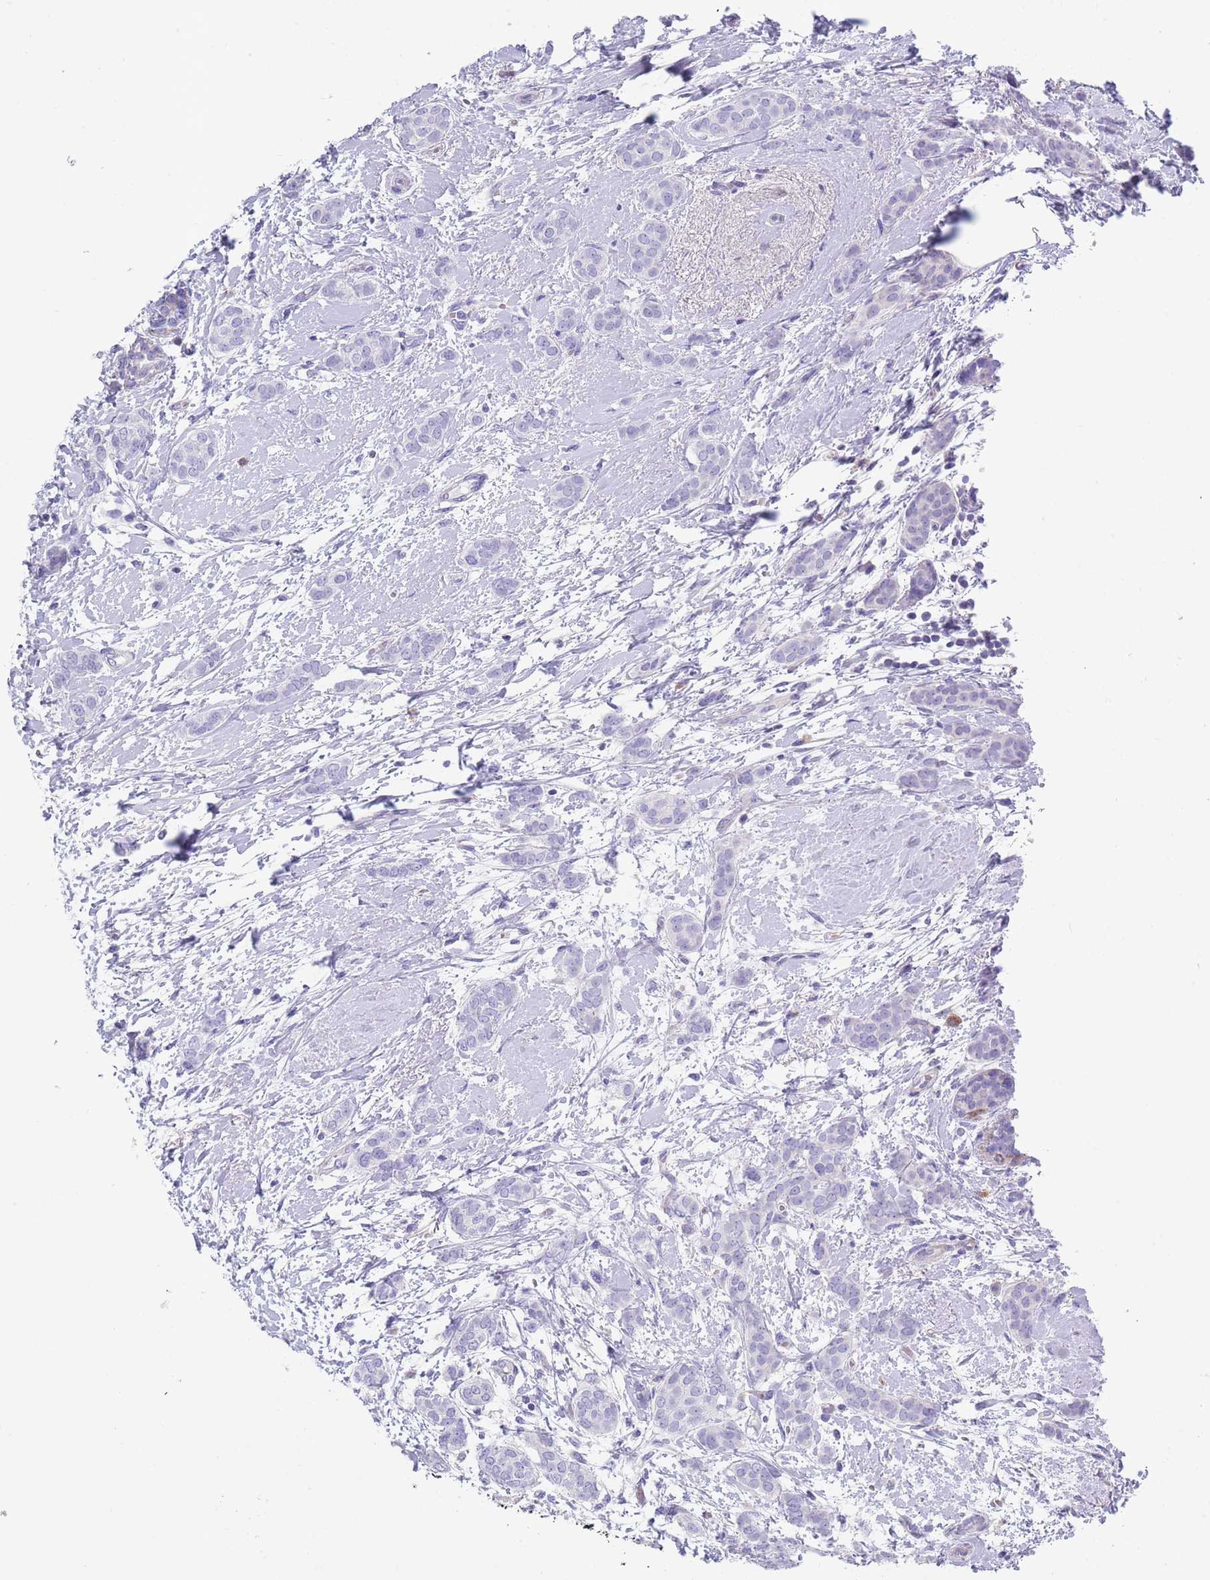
{"staining": {"intensity": "negative", "quantity": "none", "location": "none"}, "tissue": "breast cancer", "cell_type": "Tumor cells", "image_type": "cancer", "snomed": [{"axis": "morphology", "description": "Duct carcinoma"}, {"axis": "topography", "description": "Breast"}], "caption": "A micrograph of breast cancer (invasive ductal carcinoma) stained for a protein demonstrates no brown staining in tumor cells.", "gene": "CPXM2", "patient": {"sex": "female", "age": 72}}